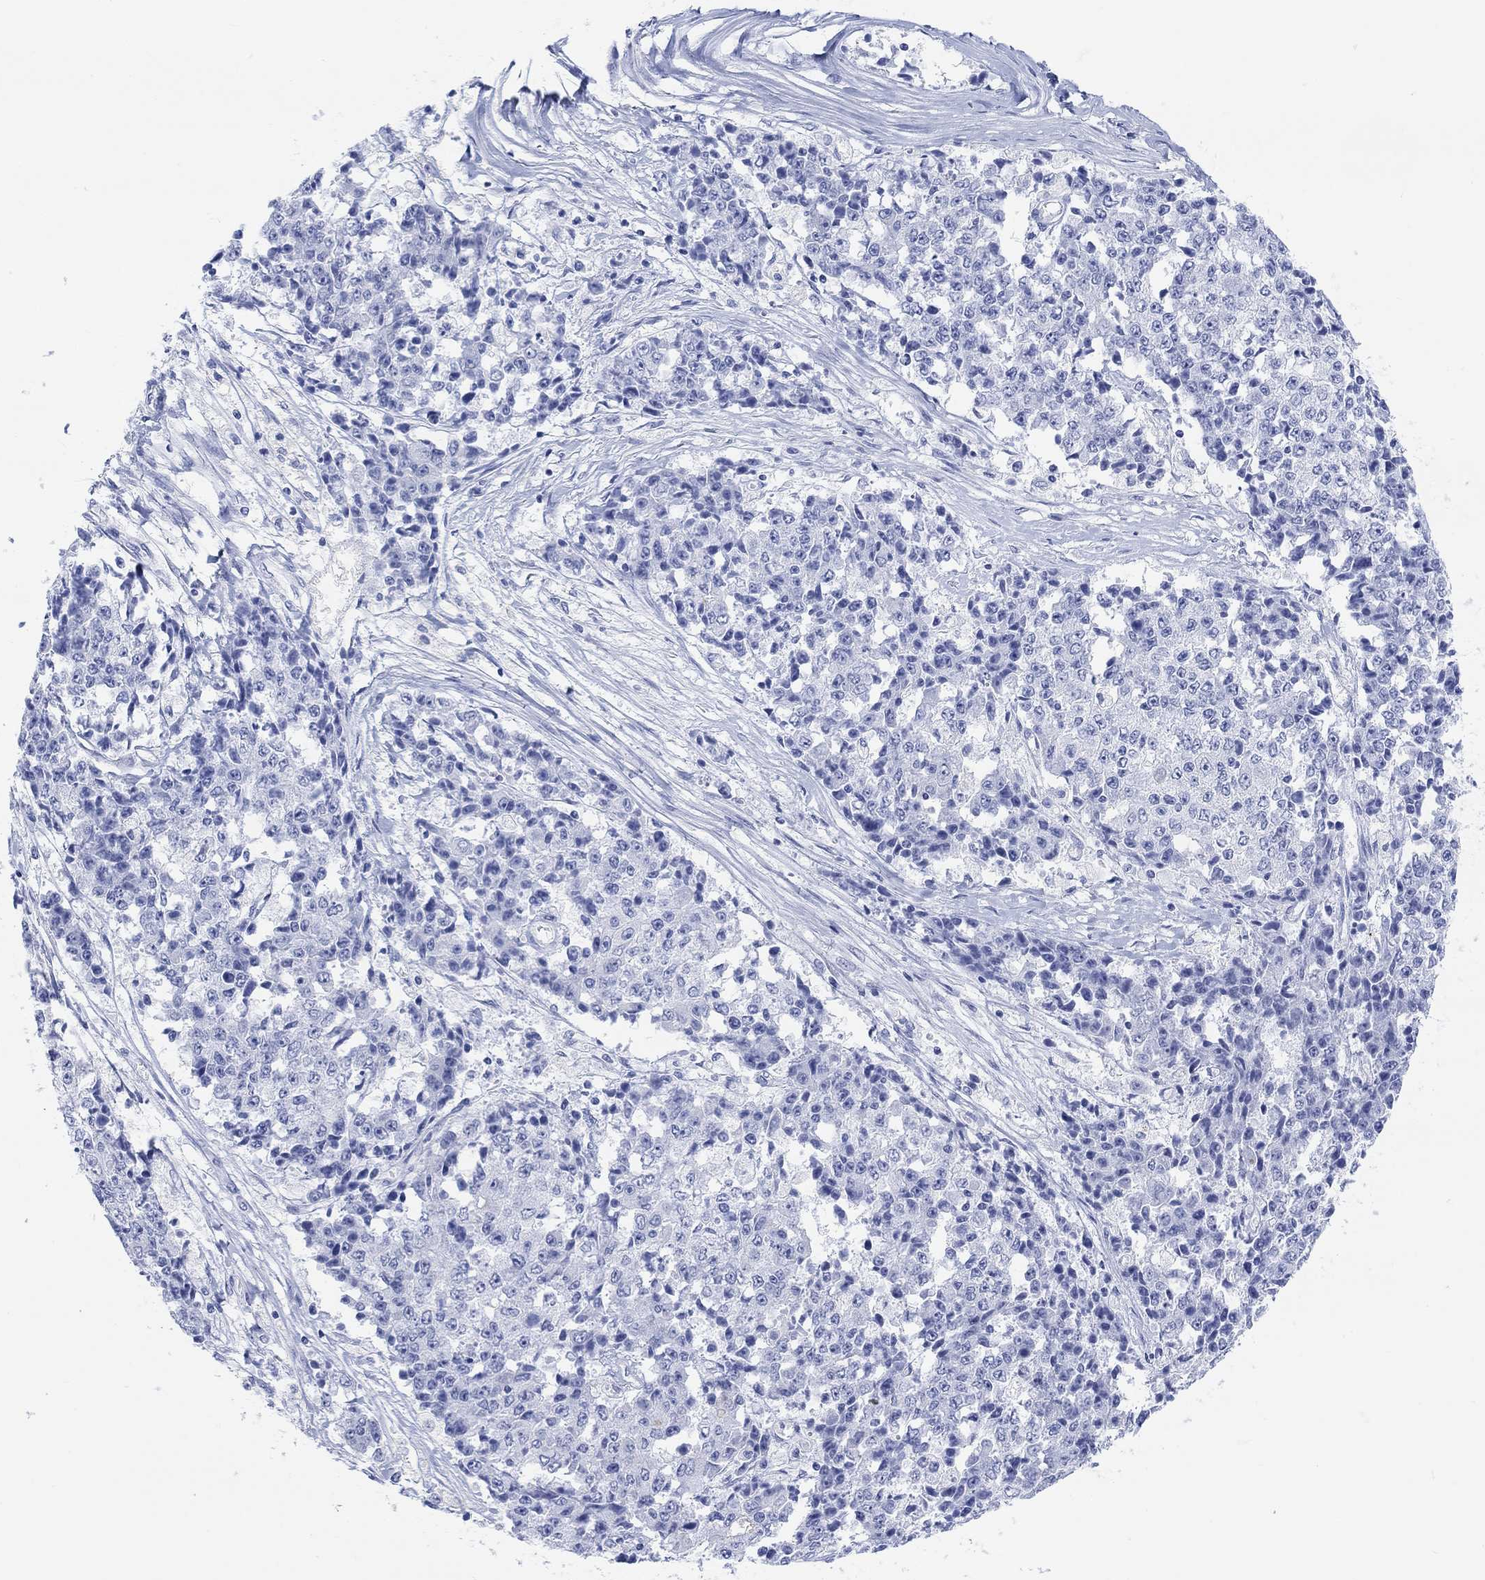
{"staining": {"intensity": "negative", "quantity": "none", "location": "none"}, "tissue": "ovarian cancer", "cell_type": "Tumor cells", "image_type": "cancer", "snomed": [{"axis": "morphology", "description": "Carcinoma, endometroid"}, {"axis": "topography", "description": "Ovary"}], "caption": "Immunohistochemistry of human ovarian cancer demonstrates no staining in tumor cells.", "gene": "XIRP2", "patient": {"sex": "female", "age": 42}}